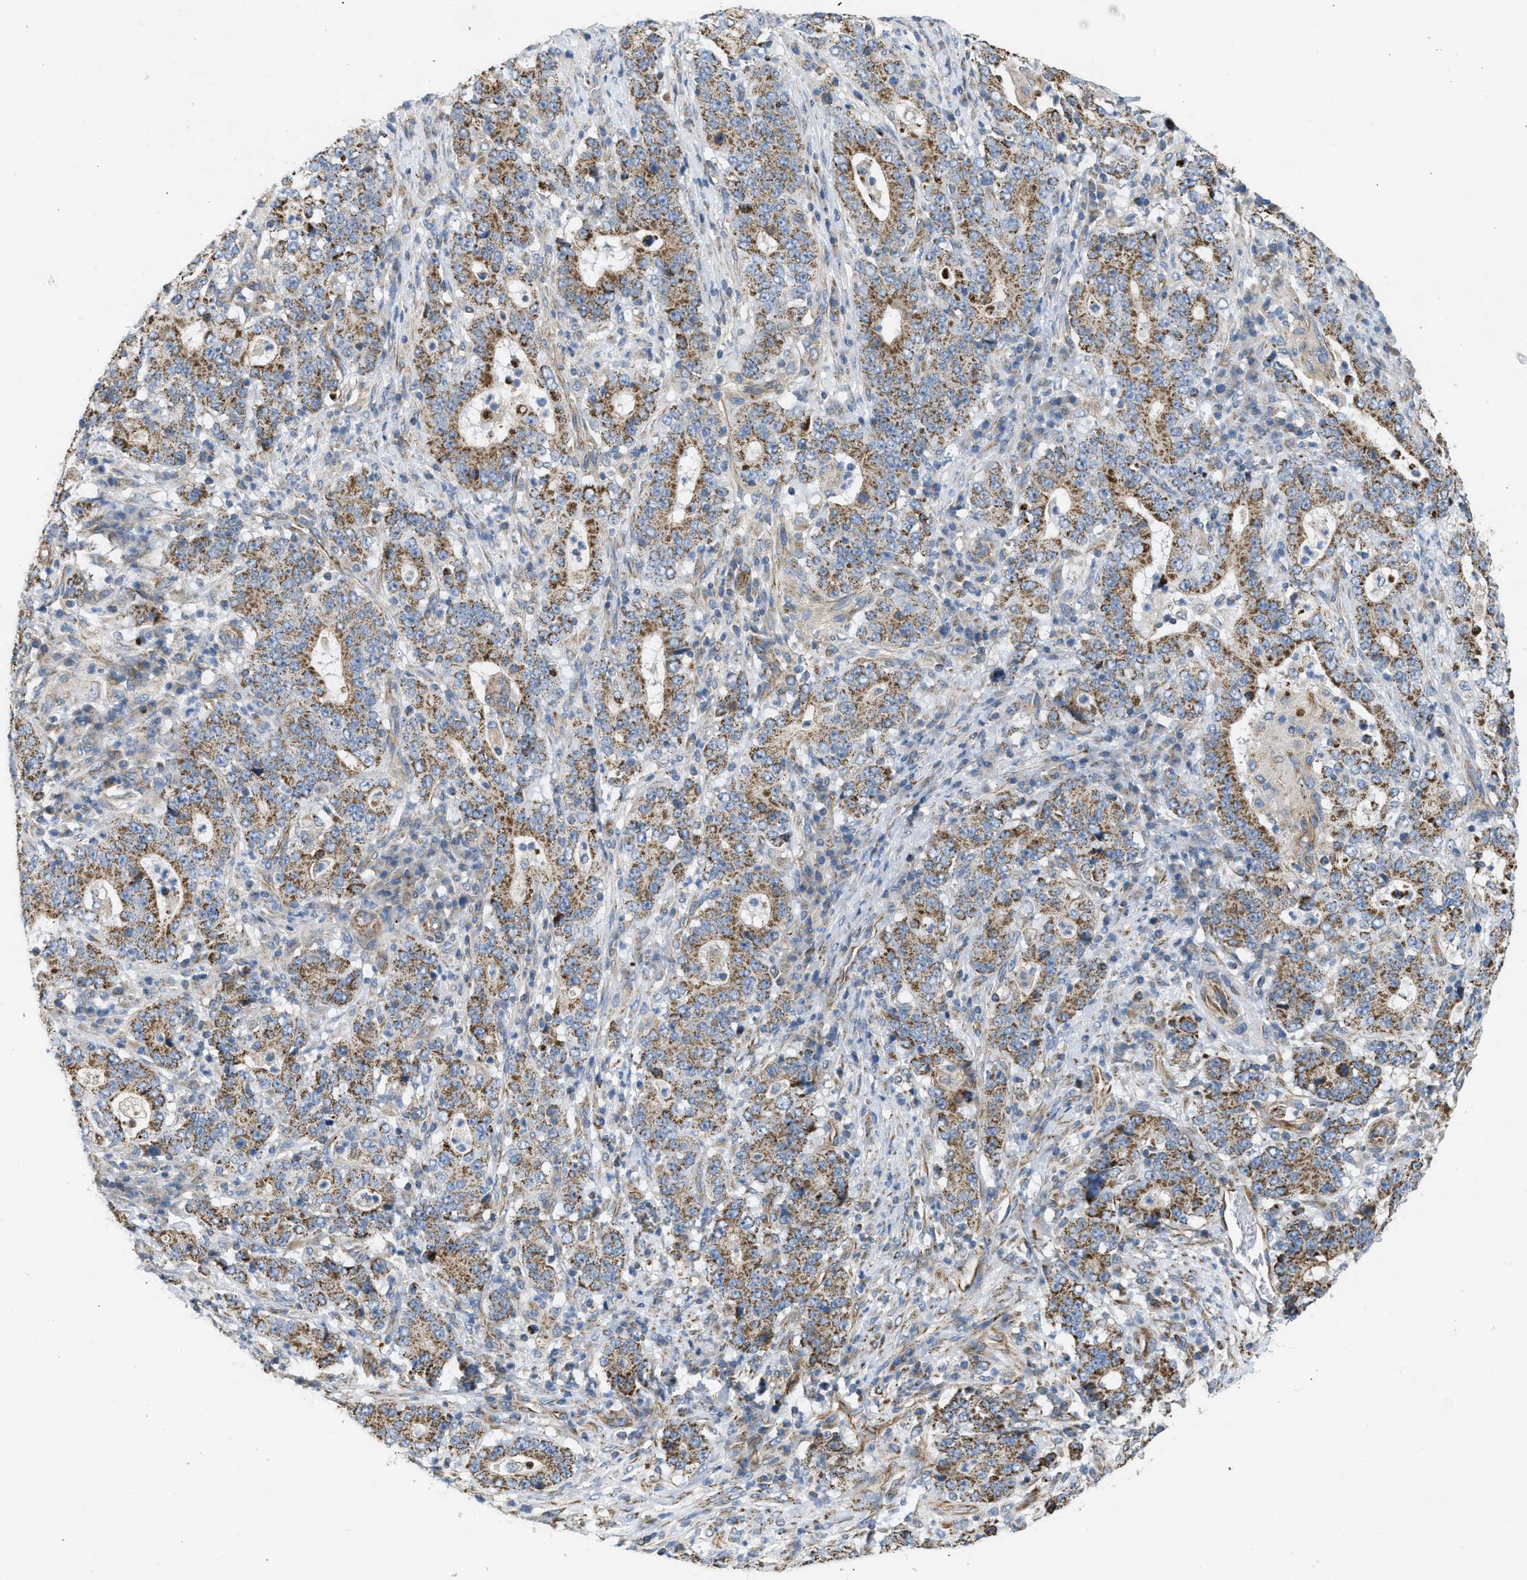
{"staining": {"intensity": "strong", "quantity": ">75%", "location": "cytoplasmic/membranous"}, "tissue": "stomach cancer", "cell_type": "Tumor cells", "image_type": "cancer", "snomed": [{"axis": "morphology", "description": "Normal tissue, NOS"}, {"axis": "morphology", "description": "Adenocarcinoma, NOS"}, {"axis": "topography", "description": "Stomach, upper"}, {"axis": "topography", "description": "Stomach"}], "caption": "Human adenocarcinoma (stomach) stained with a protein marker displays strong staining in tumor cells.", "gene": "BTN3A1", "patient": {"sex": "male", "age": 59}}